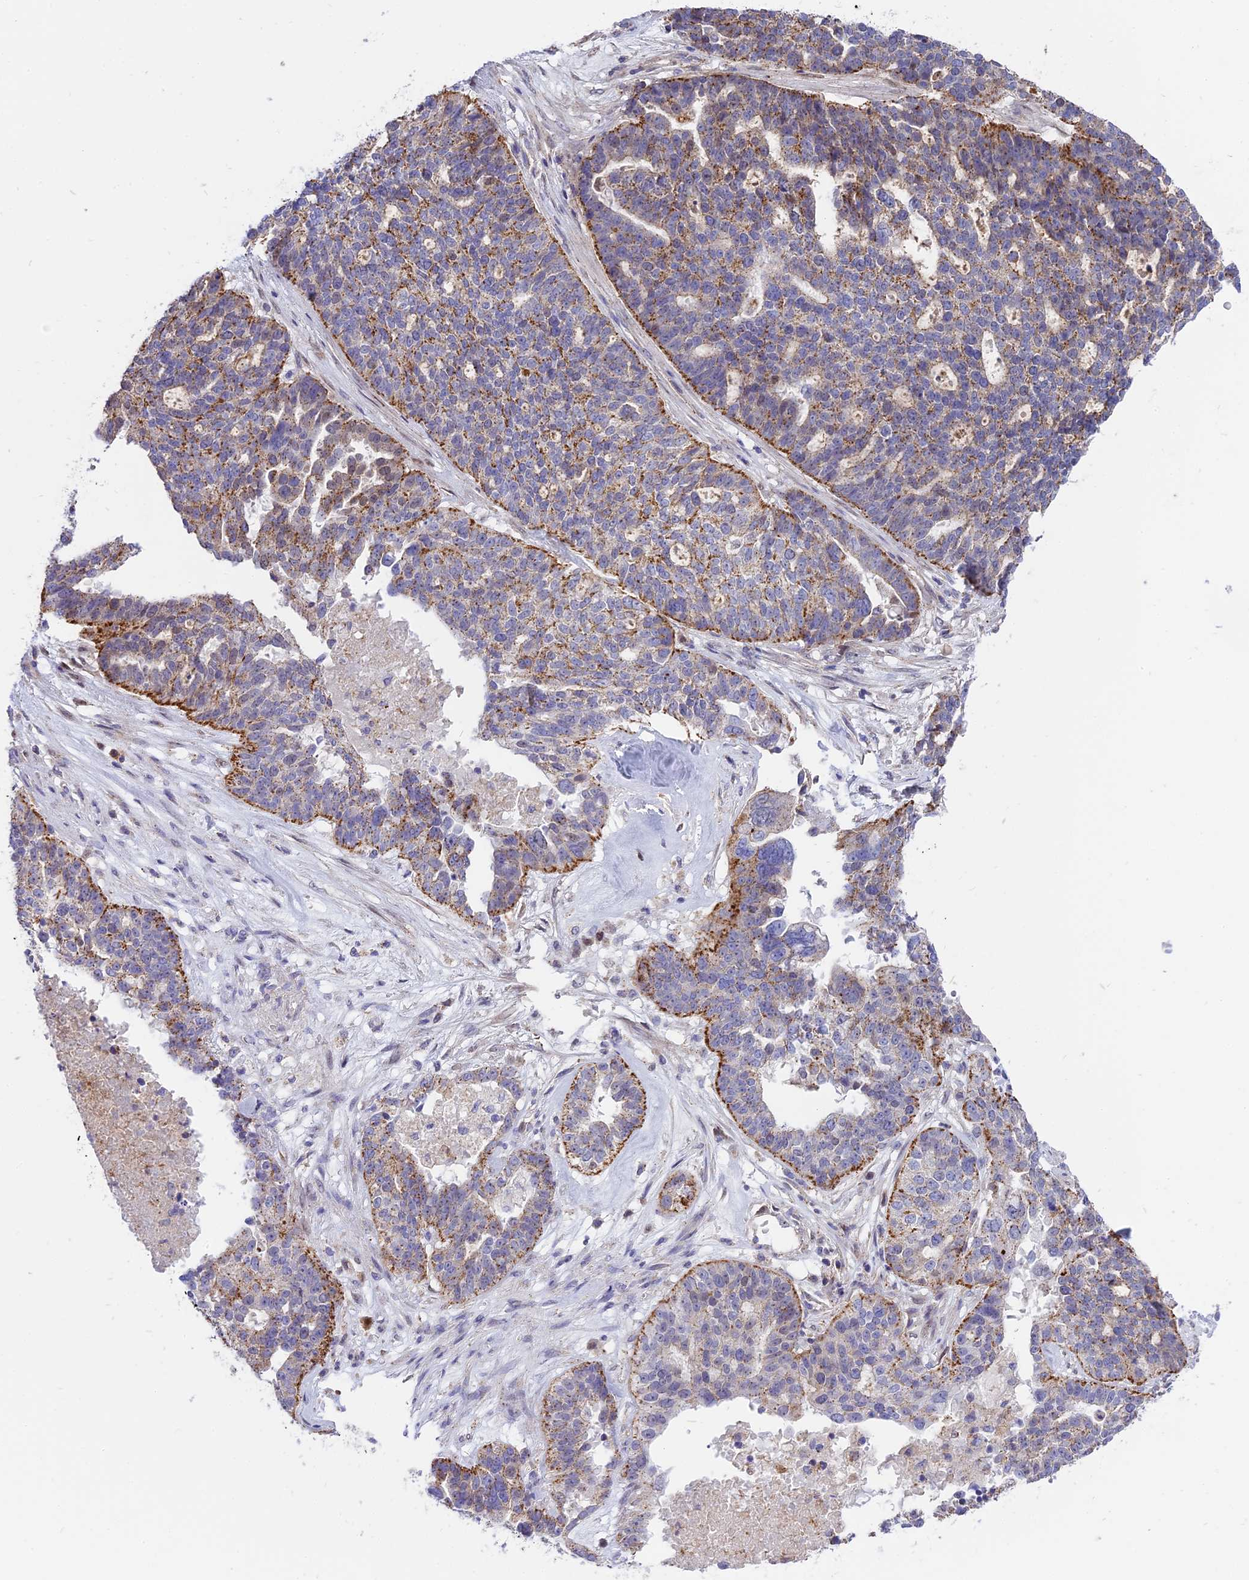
{"staining": {"intensity": "moderate", "quantity": "25%-75%", "location": "cytoplasmic/membranous"}, "tissue": "ovarian cancer", "cell_type": "Tumor cells", "image_type": "cancer", "snomed": [{"axis": "morphology", "description": "Cystadenocarcinoma, serous, NOS"}, {"axis": "topography", "description": "Ovary"}], "caption": "Moderate cytoplasmic/membranous protein staining is appreciated in about 25%-75% of tumor cells in ovarian cancer. Using DAB (3,3'-diaminobenzidine) (brown) and hematoxylin (blue) stains, captured at high magnification using brightfield microscopy.", "gene": "CENPV", "patient": {"sex": "female", "age": 59}}